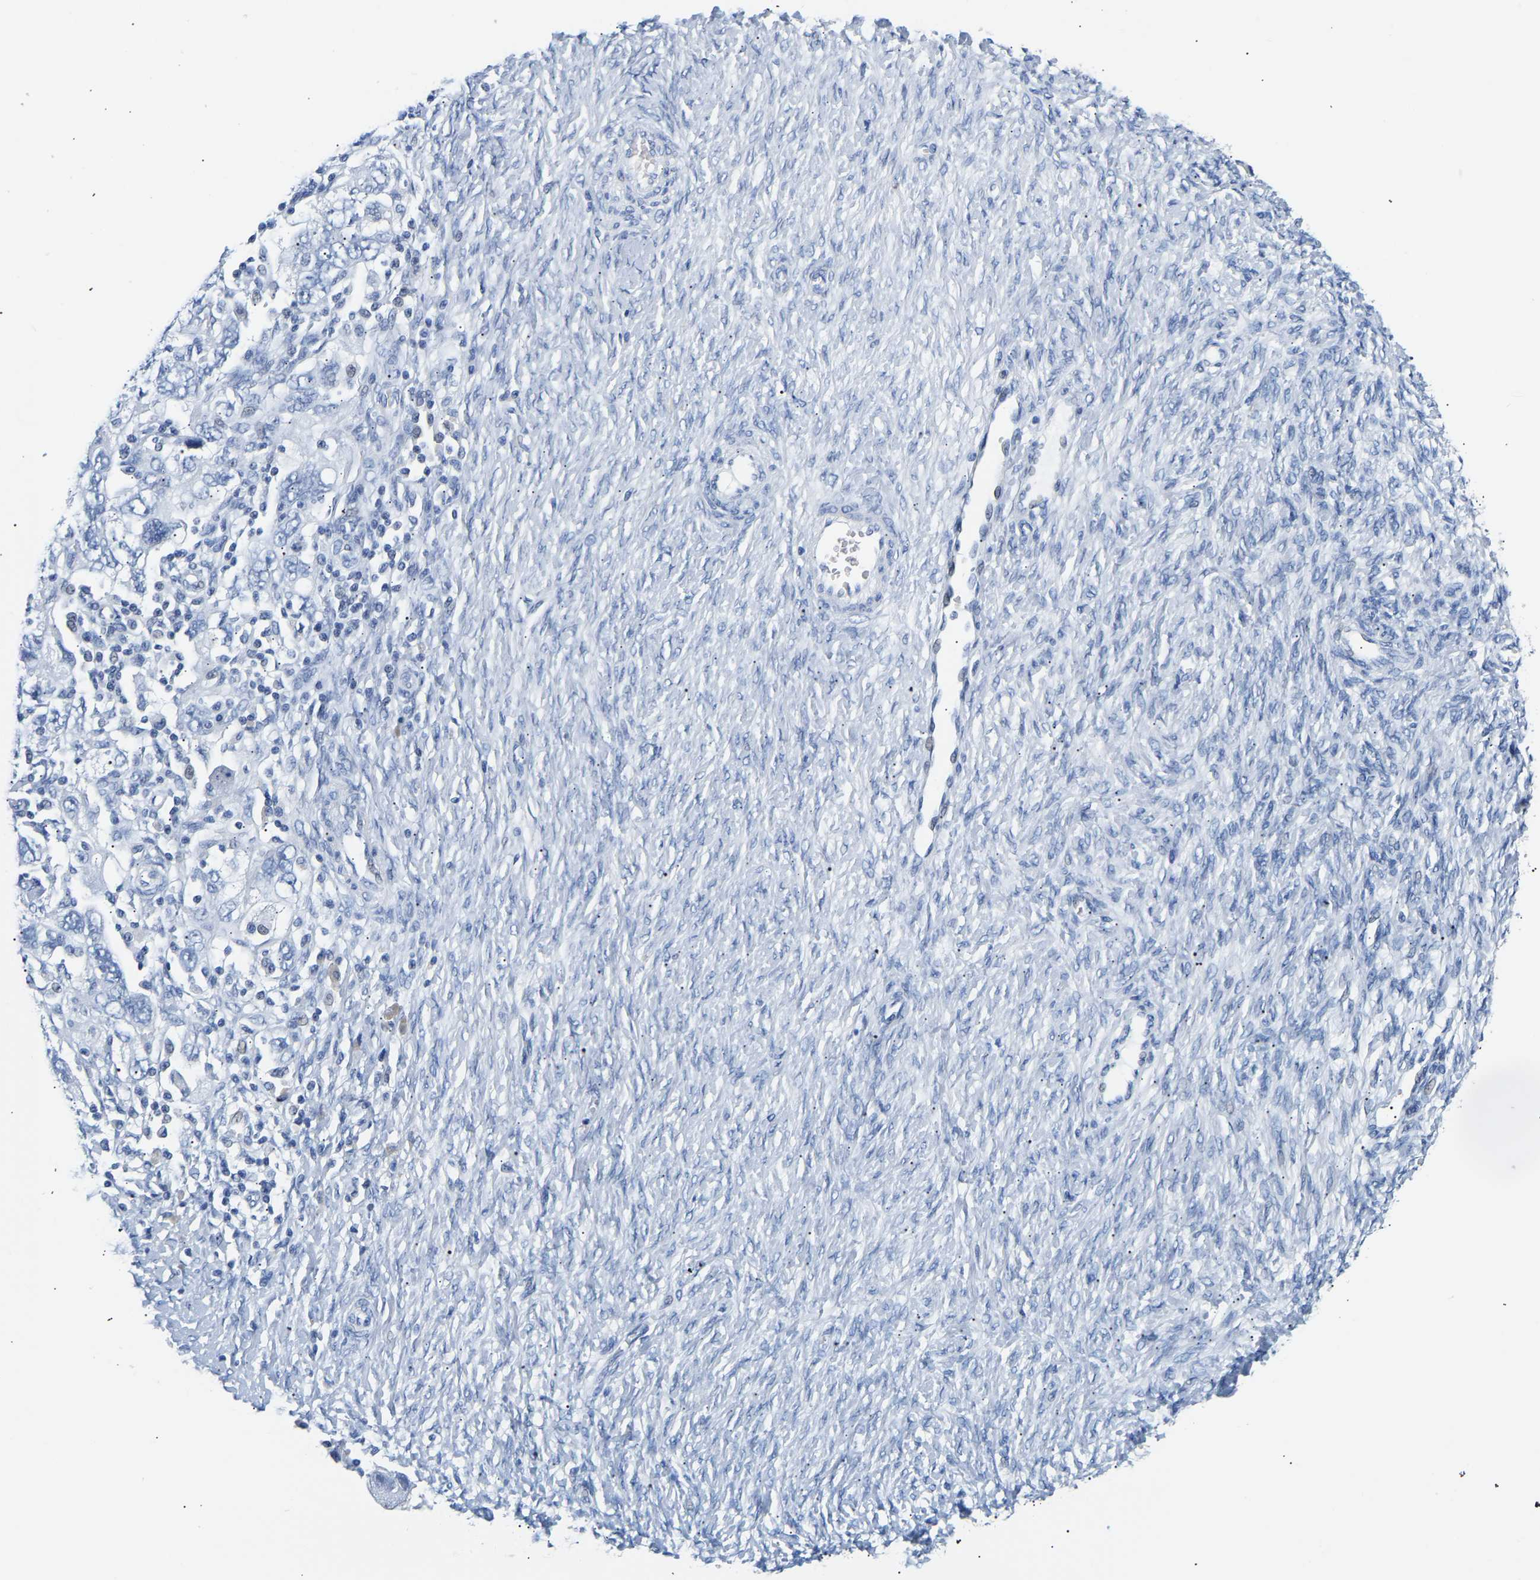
{"staining": {"intensity": "negative", "quantity": "none", "location": "none"}, "tissue": "ovarian cancer", "cell_type": "Tumor cells", "image_type": "cancer", "snomed": [{"axis": "morphology", "description": "Carcinoma, NOS"}, {"axis": "morphology", "description": "Cystadenocarcinoma, serous, NOS"}, {"axis": "topography", "description": "Ovary"}], "caption": "DAB (3,3'-diaminobenzidine) immunohistochemical staining of human ovarian serous cystadenocarcinoma reveals no significant staining in tumor cells.", "gene": "SPINK2", "patient": {"sex": "female", "age": 69}}